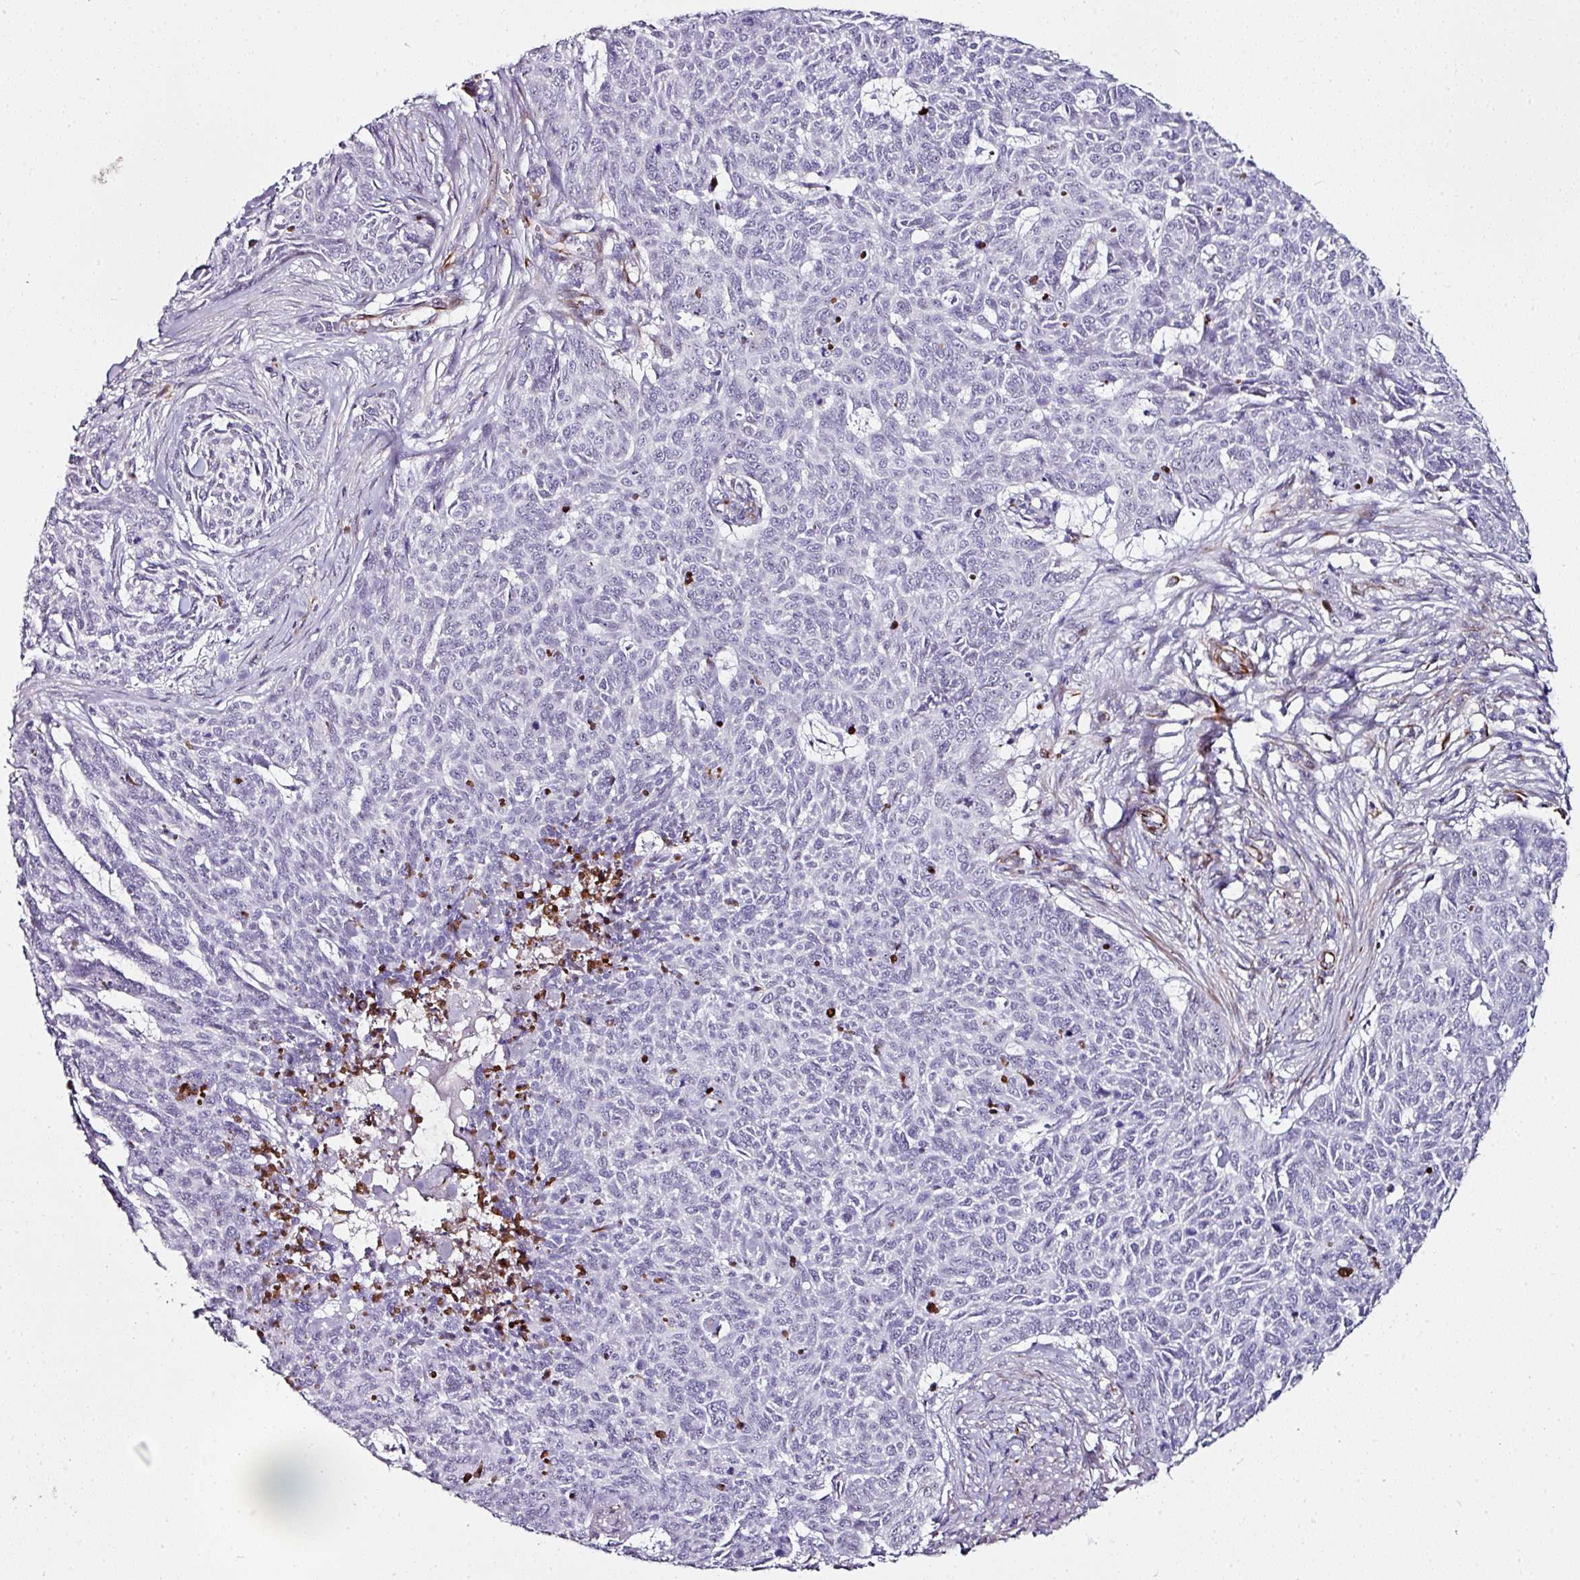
{"staining": {"intensity": "negative", "quantity": "none", "location": "none"}, "tissue": "skin cancer", "cell_type": "Tumor cells", "image_type": "cancer", "snomed": [{"axis": "morphology", "description": "Basal cell carcinoma"}, {"axis": "topography", "description": "Skin"}], "caption": "An immunohistochemistry histopathology image of basal cell carcinoma (skin) is shown. There is no staining in tumor cells of basal cell carcinoma (skin).", "gene": "TMPRSS9", "patient": {"sex": "female", "age": 93}}